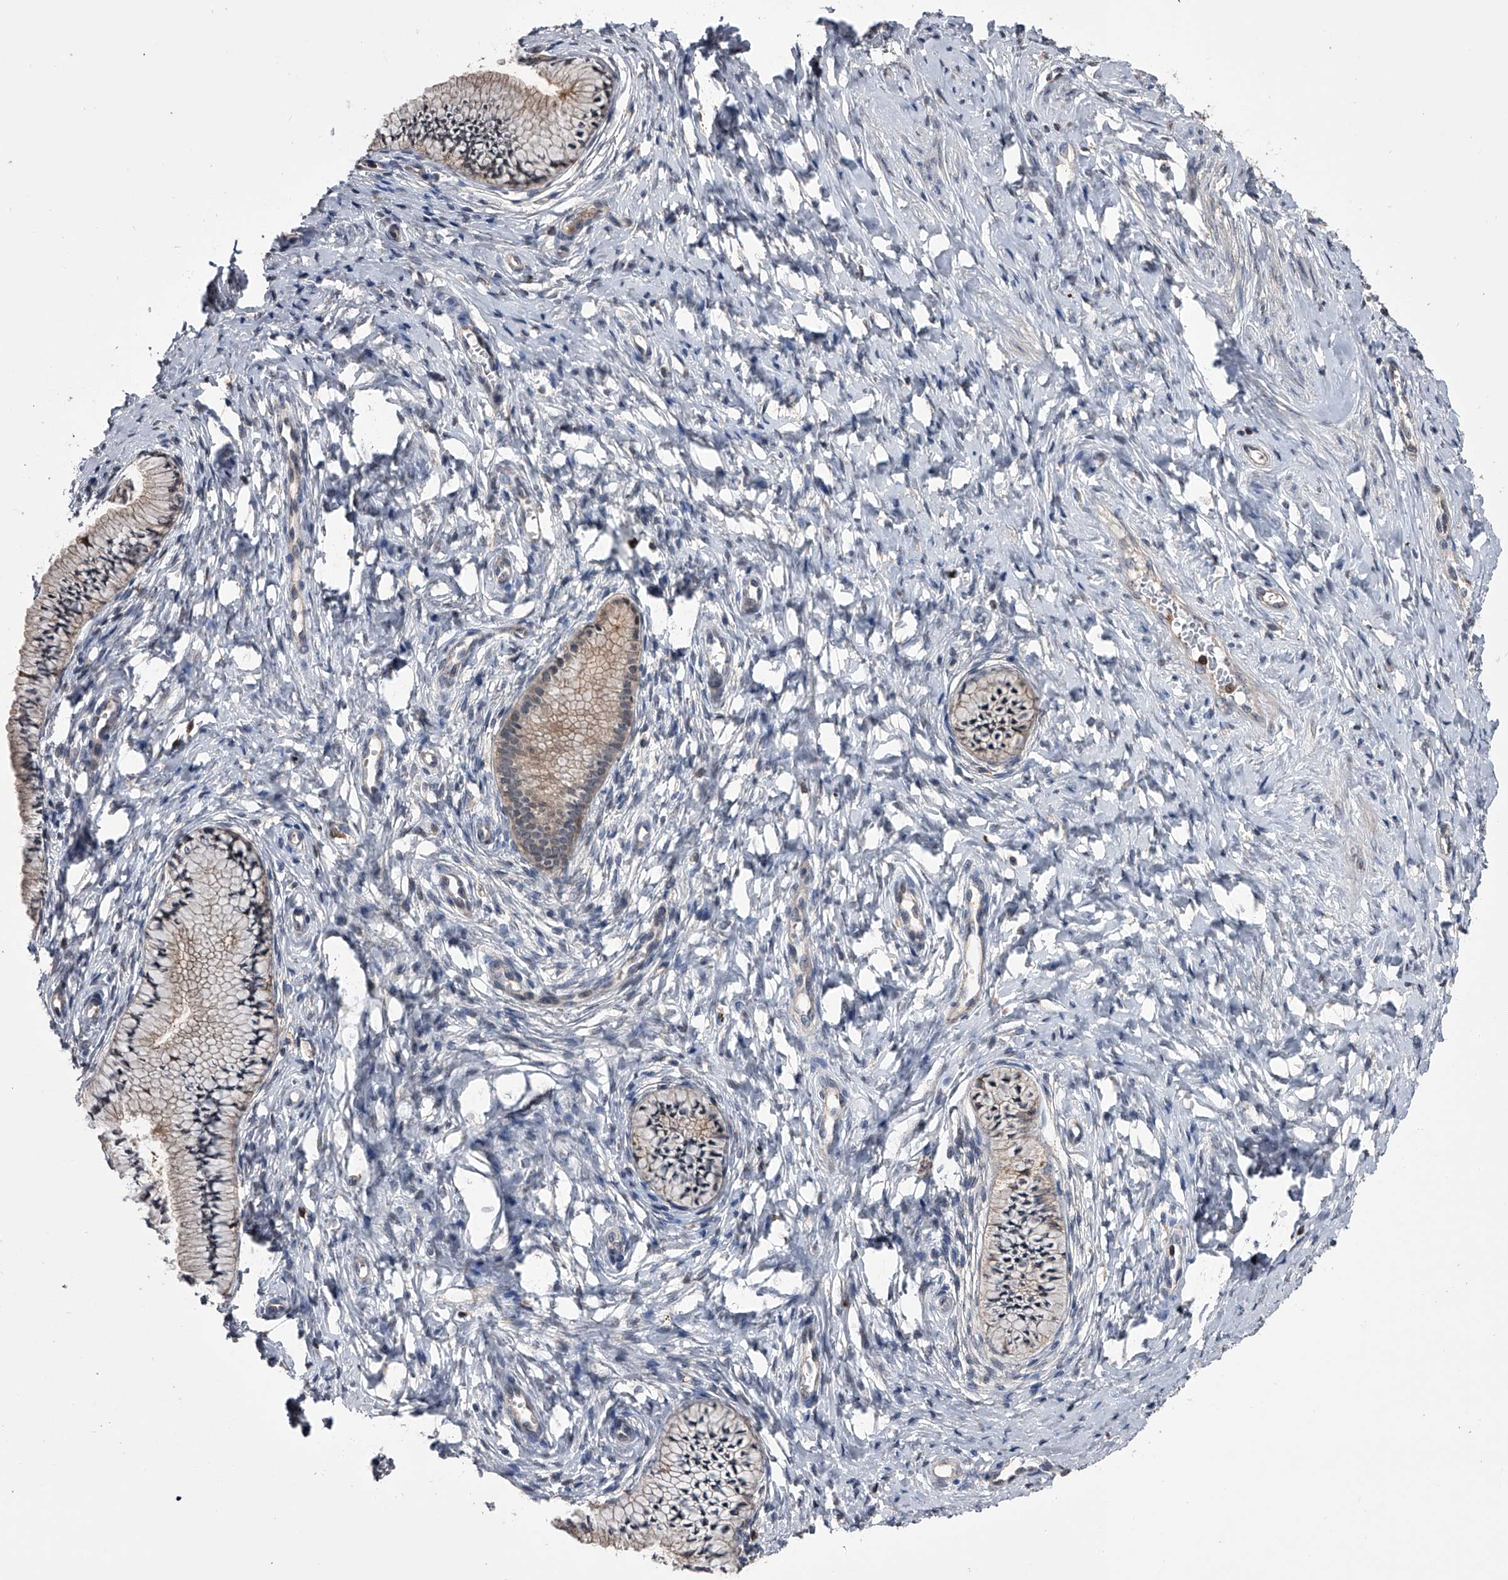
{"staining": {"intensity": "weak", "quantity": ">75%", "location": "cytoplasmic/membranous"}, "tissue": "cervix", "cell_type": "Glandular cells", "image_type": "normal", "snomed": [{"axis": "morphology", "description": "Normal tissue, NOS"}, {"axis": "topography", "description": "Cervix"}], "caption": "Protein analysis of benign cervix displays weak cytoplasmic/membranous staining in approximately >75% of glandular cells.", "gene": "PAN3", "patient": {"sex": "female", "age": 36}}